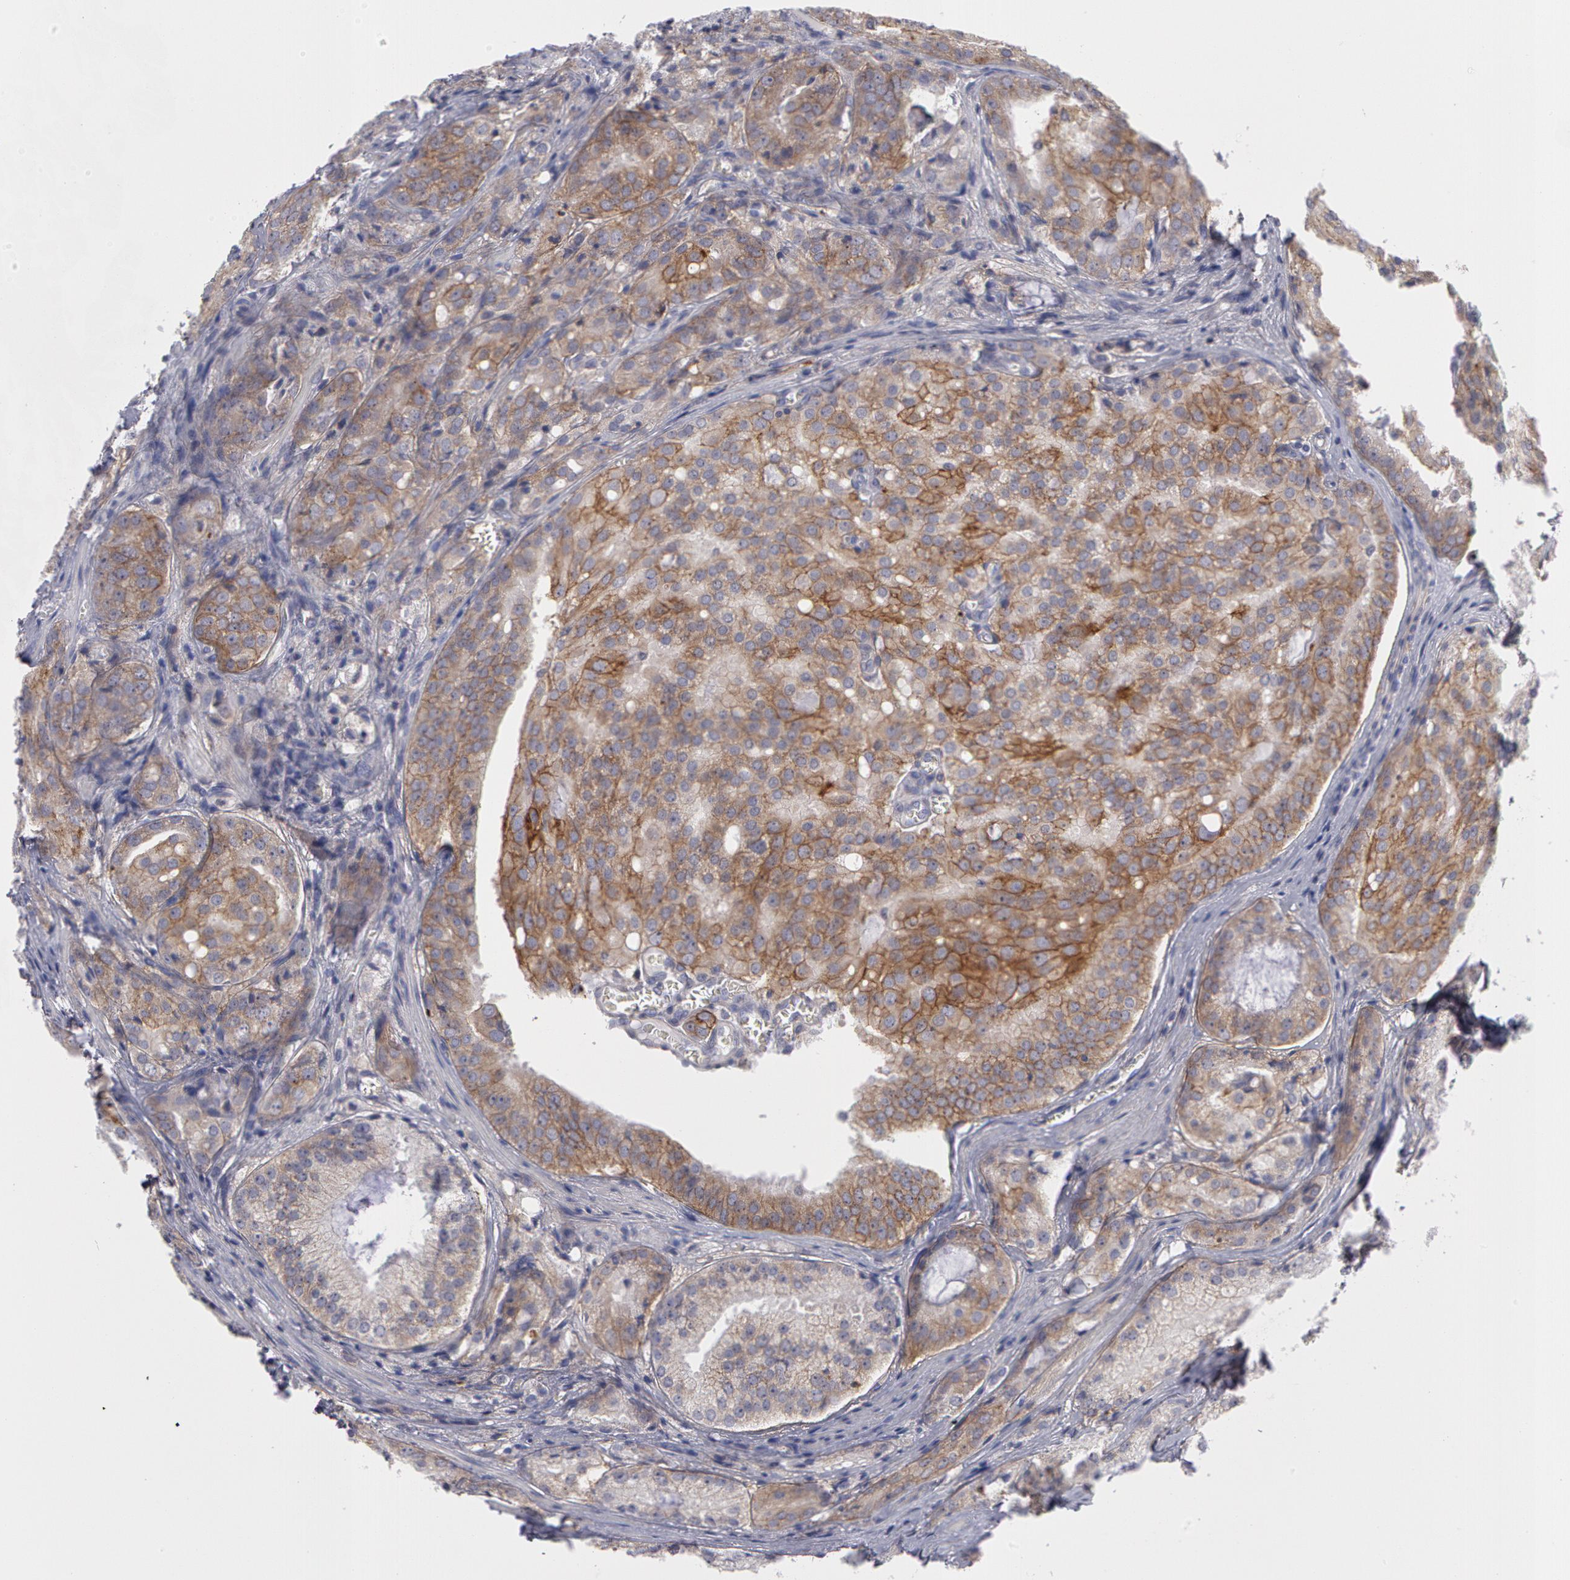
{"staining": {"intensity": "moderate", "quantity": ">75%", "location": "cytoplasmic/membranous"}, "tissue": "prostate cancer", "cell_type": "Tumor cells", "image_type": "cancer", "snomed": [{"axis": "morphology", "description": "Adenocarcinoma, Medium grade"}, {"axis": "topography", "description": "Prostate"}], "caption": "This is an image of immunohistochemistry staining of prostate cancer (adenocarcinoma (medium-grade)), which shows moderate positivity in the cytoplasmic/membranous of tumor cells.", "gene": "ERBB2", "patient": {"sex": "male", "age": 60}}